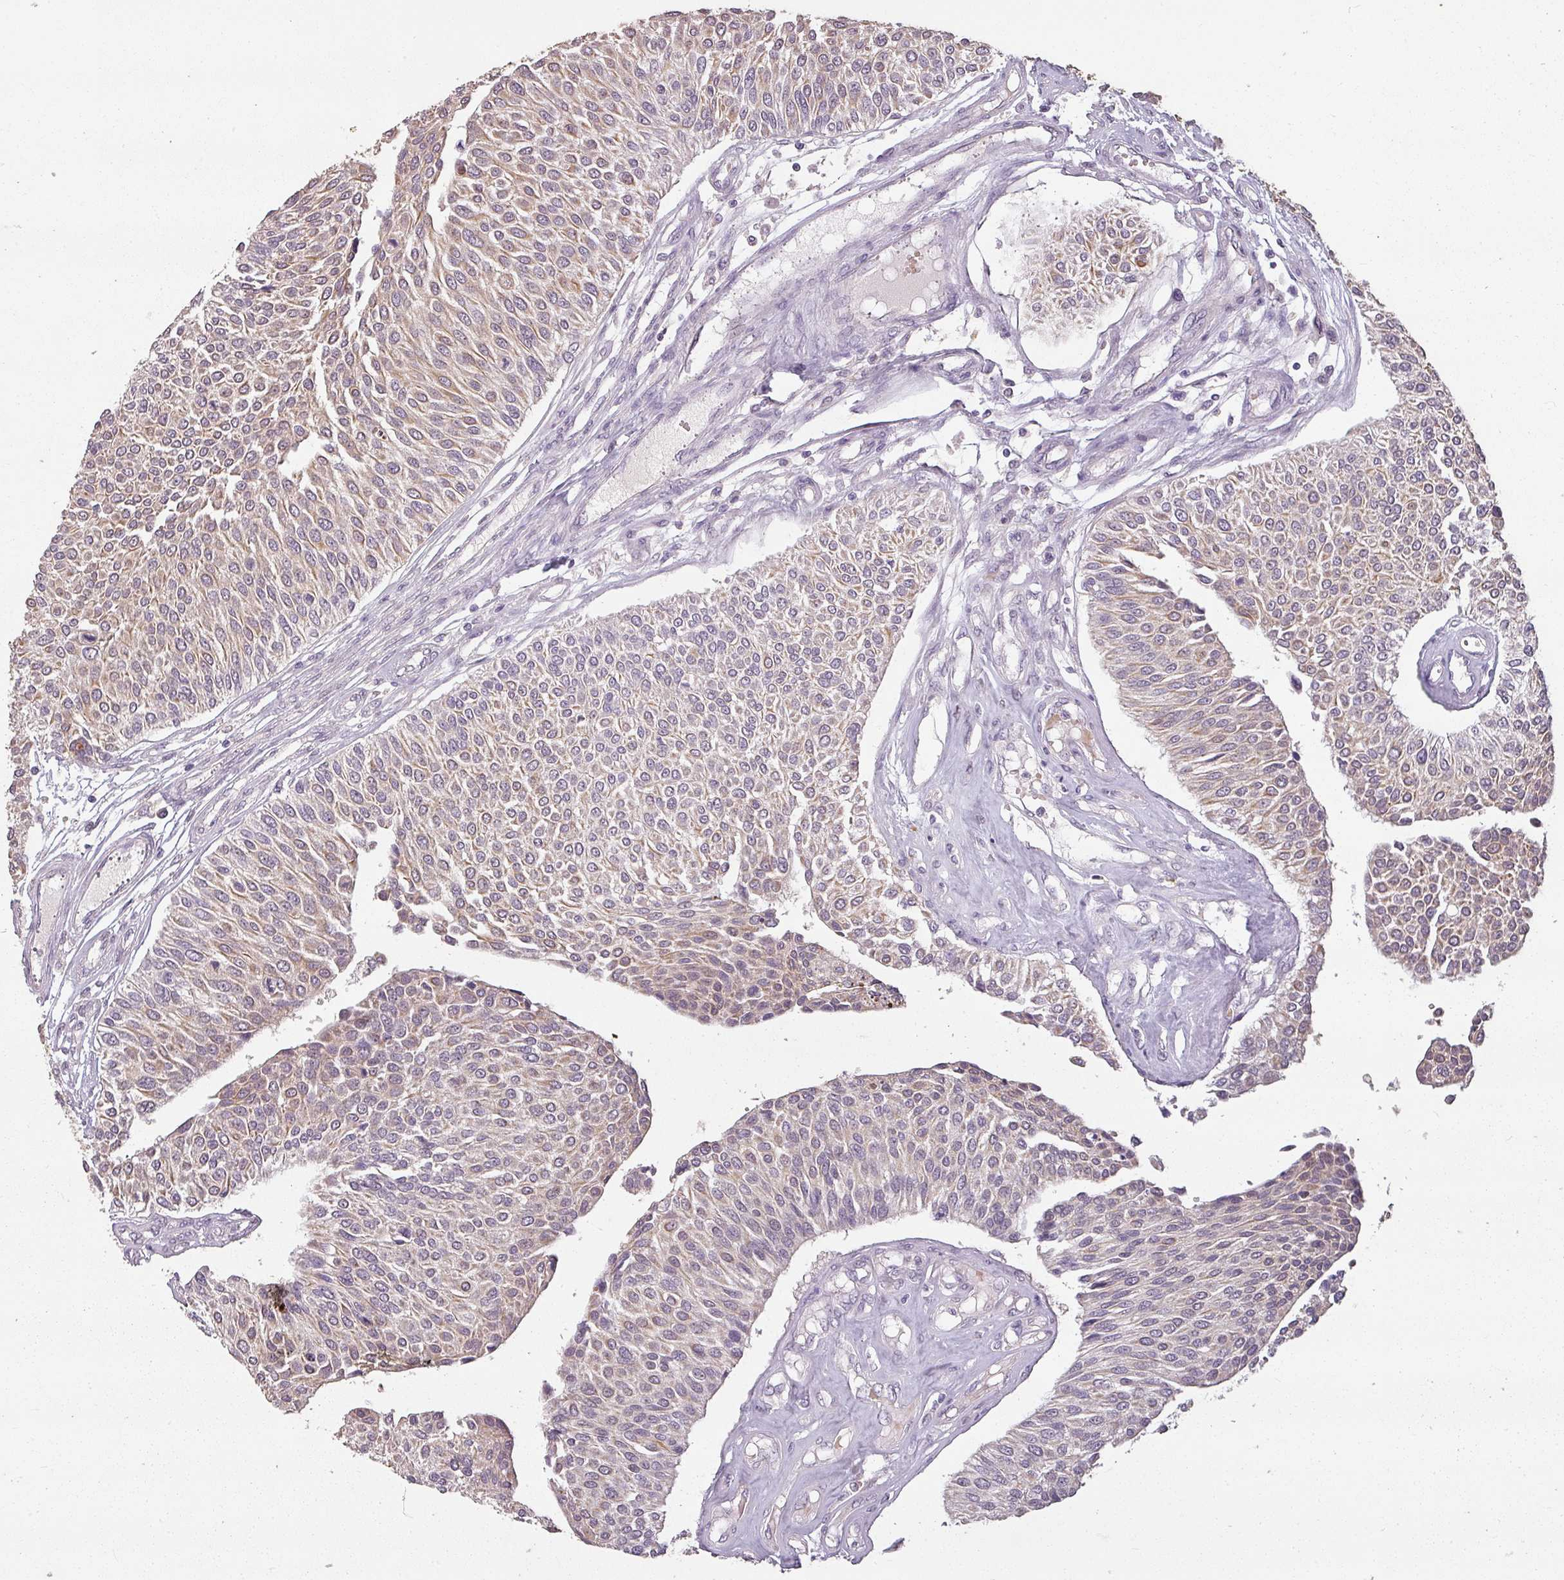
{"staining": {"intensity": "moderate", "quantity": ">75%", "location": "cytoplasmic/membranous"}, "tissue": "urothelial cancer", "cell_type": "Tumor cells", "image_type": "cancer", "snomed": [{"axis": "morphology", "description": "Urothelial carcinoma, NOS"}, {"axis": "topography", "description": "Urinary bladder"}], "caption": "The image demonstrates staining of urothelial cancer, revealing moderate cytoplasmic/membranous protein positivity (brown color) within tumor cells.", "gene": "LYPLA1", "patient": {"sex": "male", "age": 55}}